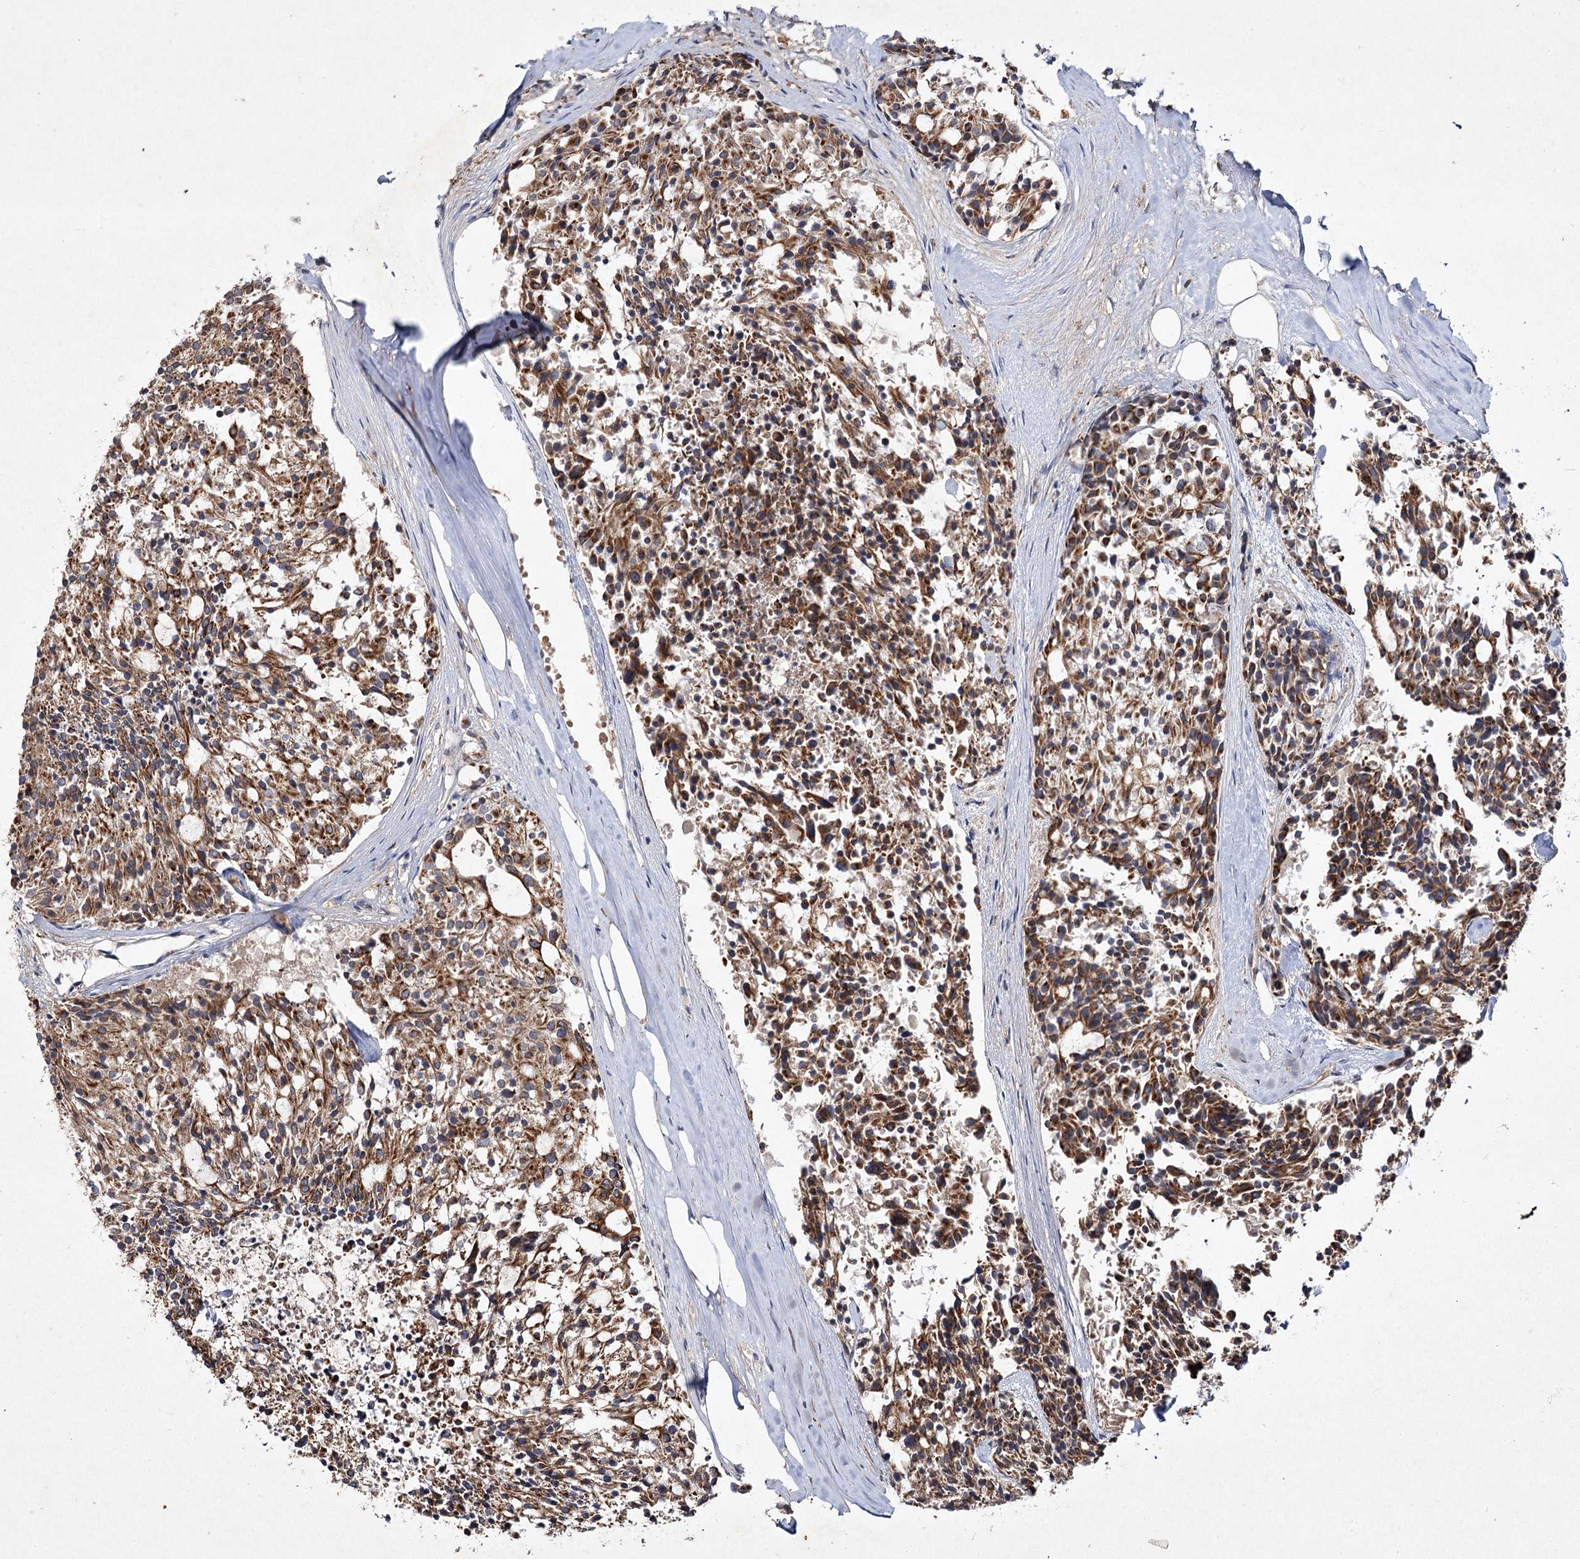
{"staining": {"intensity": "moderate", "quantity": ">75%", "location": "cytoplasmic/membranous"}, "tissue": "carcinoid", "cell_type": "Tumor cells", "image_type": "cancer", "snomed": [{"axis": "morphology", "description": "Carcinoid, malignant, NOS"}, {"axis": "topography", "description": "Pancreas"}], "caption": "Tumor cells exhibit medium levels of moderate cytoplasmic/membranous staining in approximately >75% of cells in human carcinoid.", "gene": "MFN1", "patient": {"sex": "female", "age": 54}}